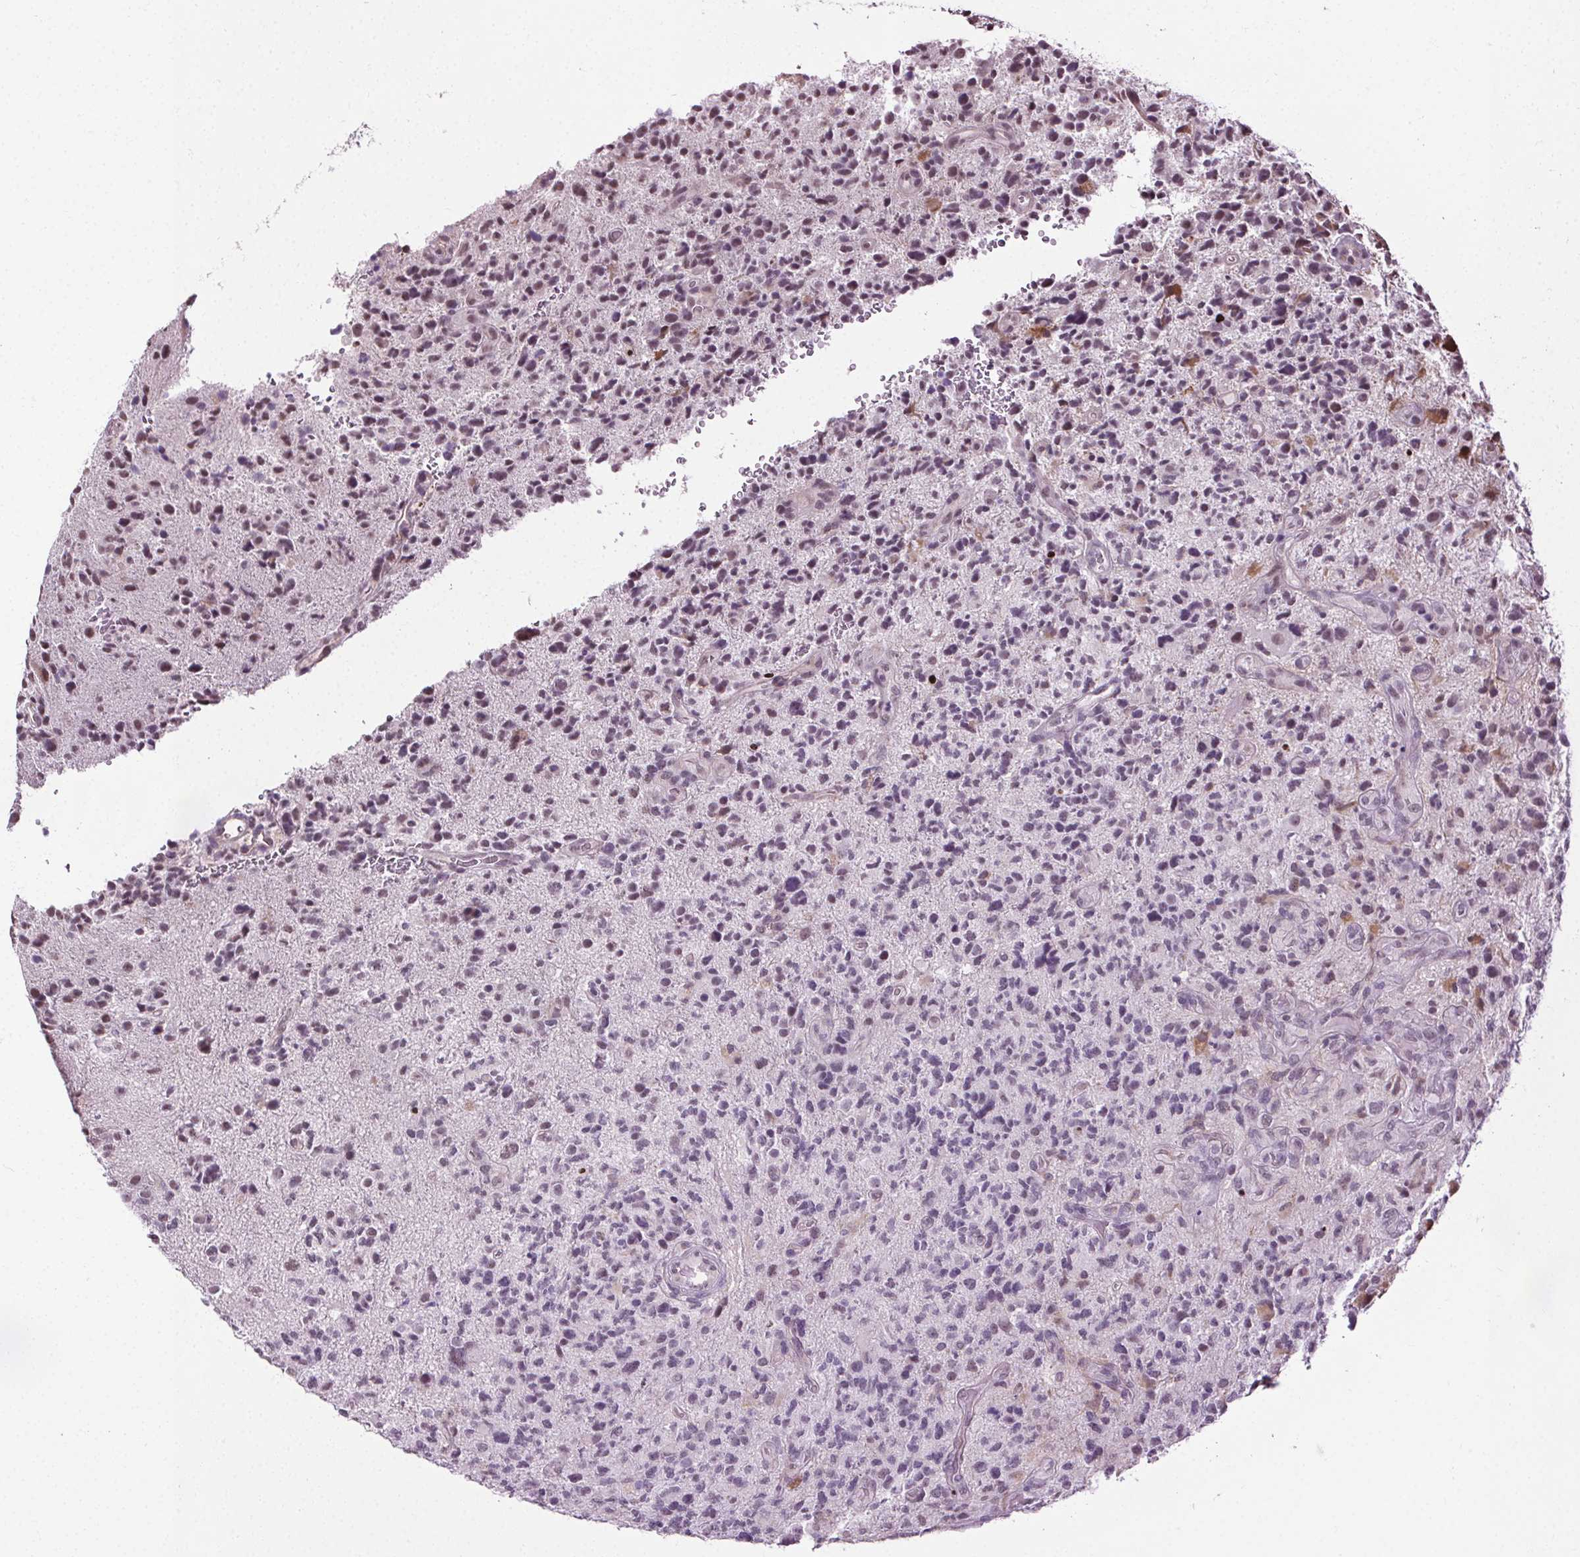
{"staining": {"intensity": "negative", "quantity": "none", "location": "none"}, "tissue": "glioma", "cell_type": "Tumor cells", "image_type": "cancer", "snomed": [{"axis": "morphology", "description": "Glioma, malignant, High grade"}, {"axis": "topography", "description": "Brain"}], "caption": "High power microscopy photomicrograph of an IHC micrograph of glioma, revealing no significant staining in tumor cells.", "gene": "CEBPA", "patient": {"sex": "female", "age": 71}}